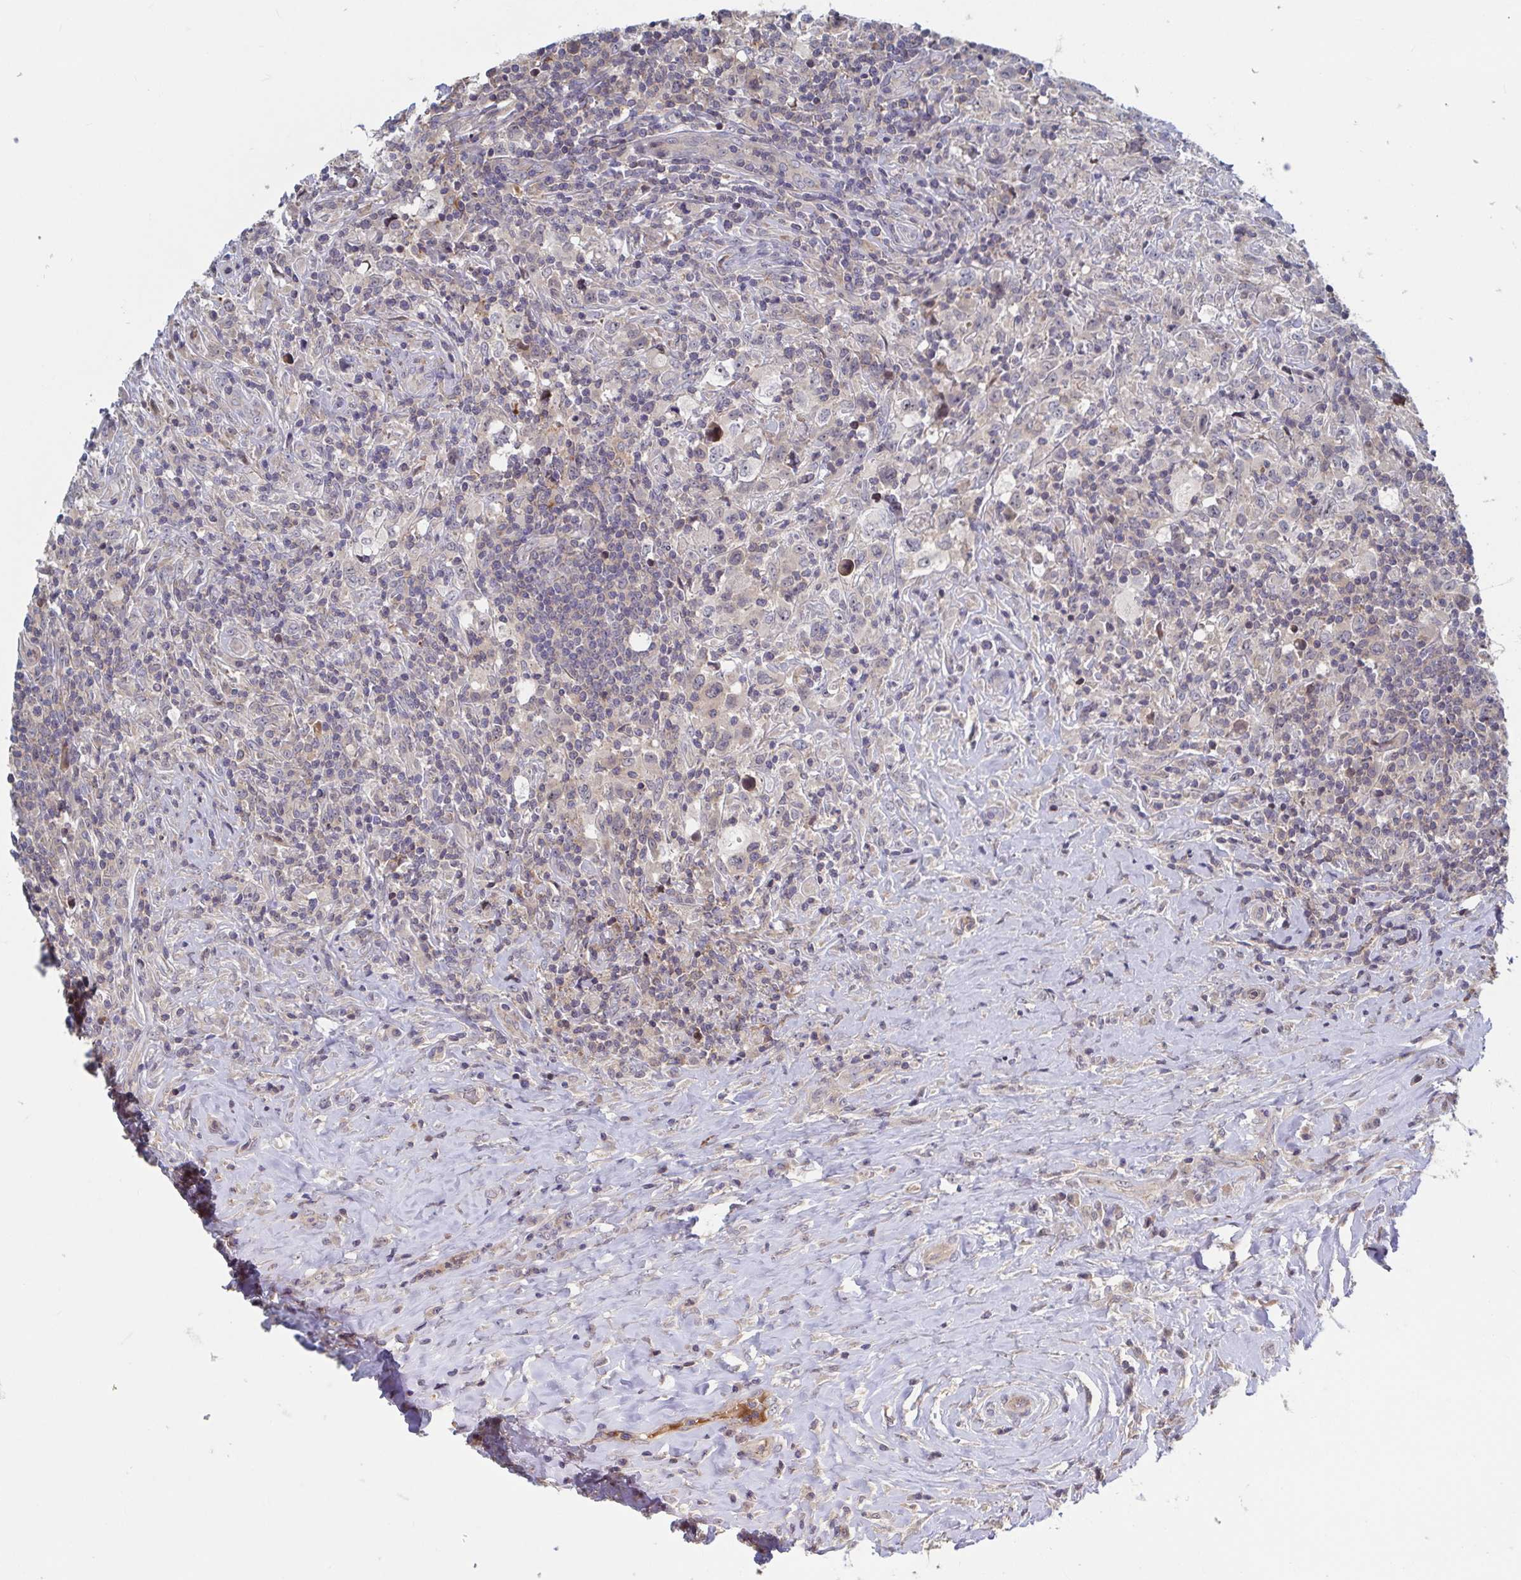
{"staining": {"intensity": "weak", "quantity": "25%-75%", "location": "cytoplasmic/membranous"}, "tissue": "lymphoma", "cell_type": "Tumor cells", "image_type": "cancer", "snomed": [{"axis": "morphology", "description": "Hodgkin's disease, NOS"}, {"axis": "topography", "description": "Lymph node"}], "caption": "IHC histopathology image of neoplastic tissue: Hodgkin's disease stained using IHC demonstrates low levels of weak protein expression localized specifically in the cytoplasmic/membranous of tumor cells, appearing as a cytoplasmic/membranous brown color.", "gene": "DHRS12", "patient": {"sex": "female", "age": 18}}